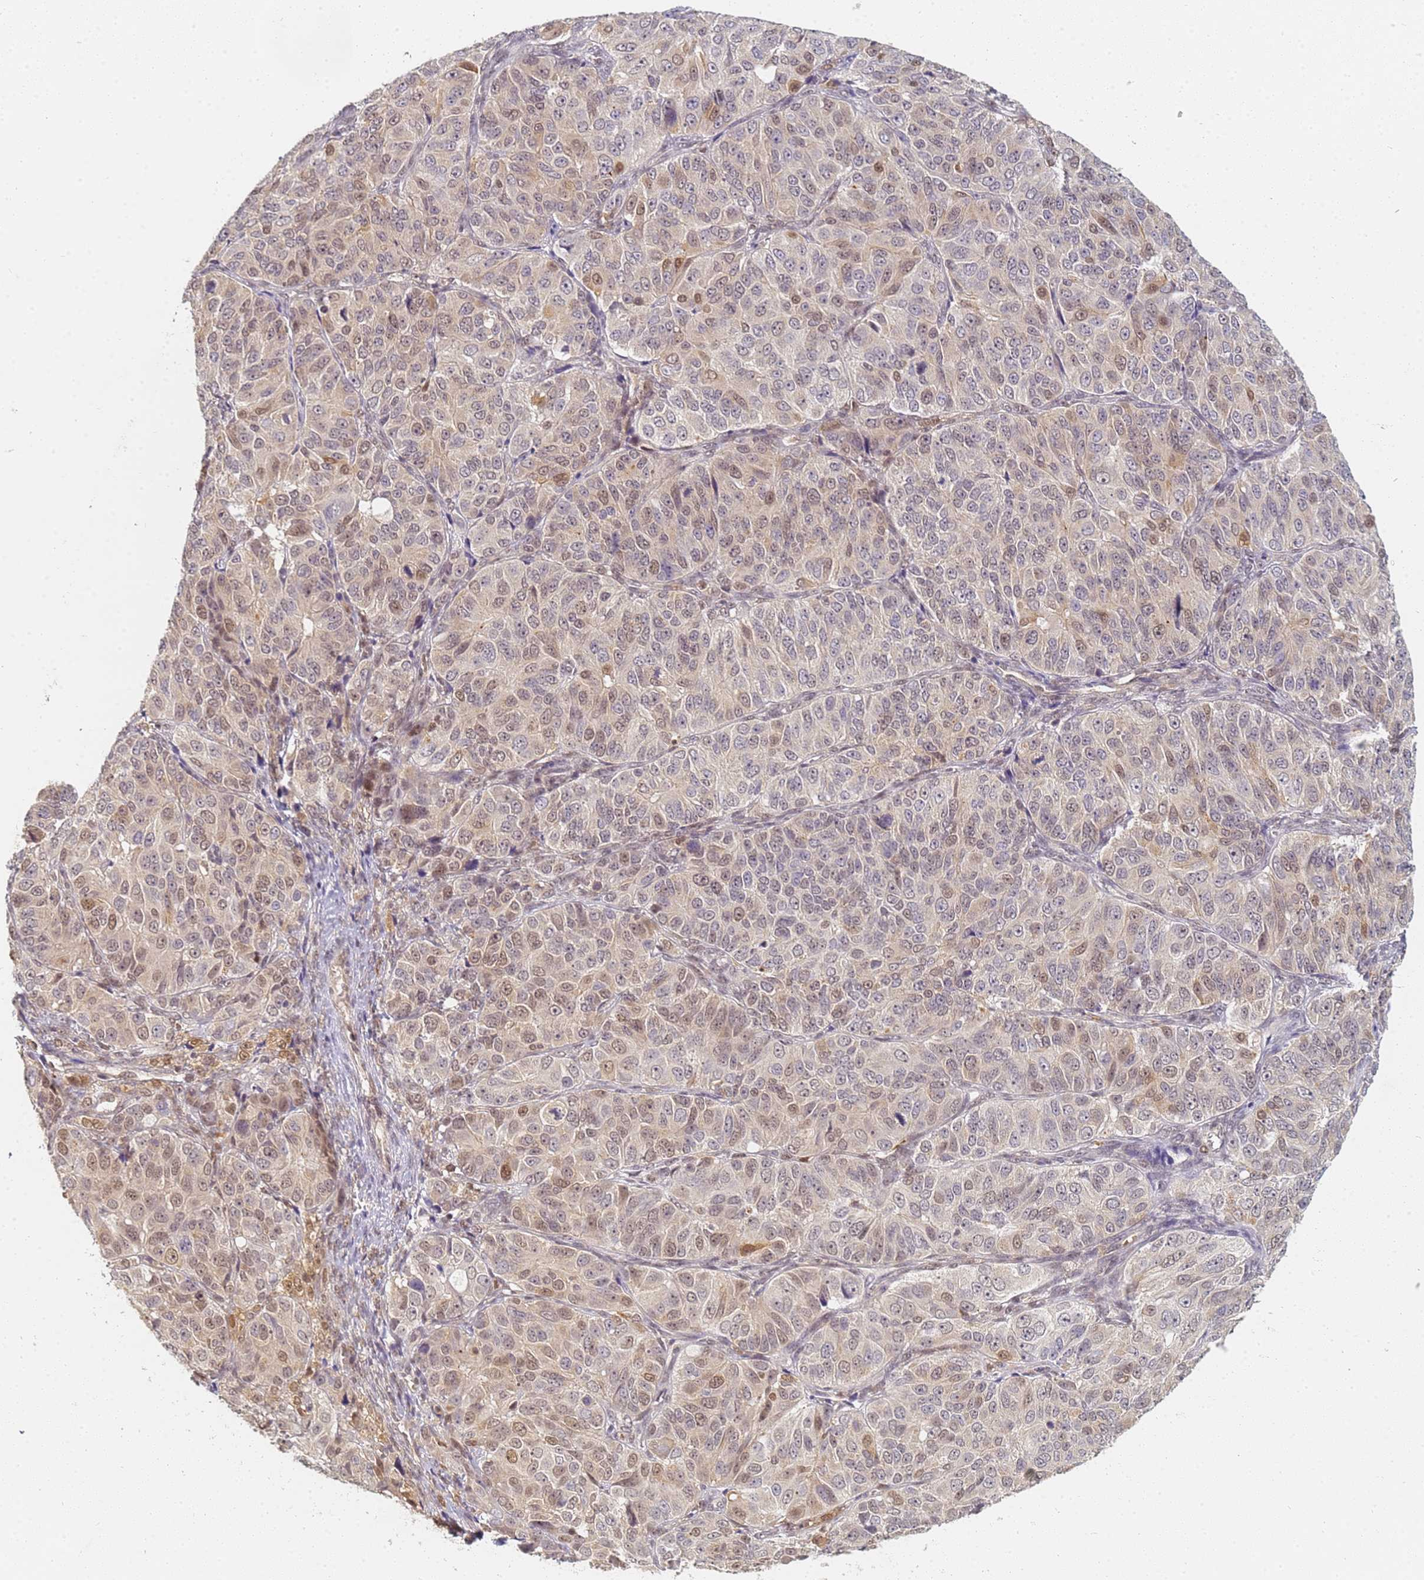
{"staining": {"intensity": "weak", "quantity": "<25%", "location": "nuclear"}, "tissue": "ovarian cancer", "cell_type": "Tumor cells", "image_type": "cancer", "snomed": [{"axis": "morphology", "description": "Carcinoma, endometroid"}, {"axis": "topography", "description": "Ovary"}], "caption": "The photomicrograph exhibits no significant staining in tumor cells of endometroid carcinoma (ovarian). (DAB IHC, high magnification).", "gene": "HMCES", "patient": {"sex": "female", "age": 51}}